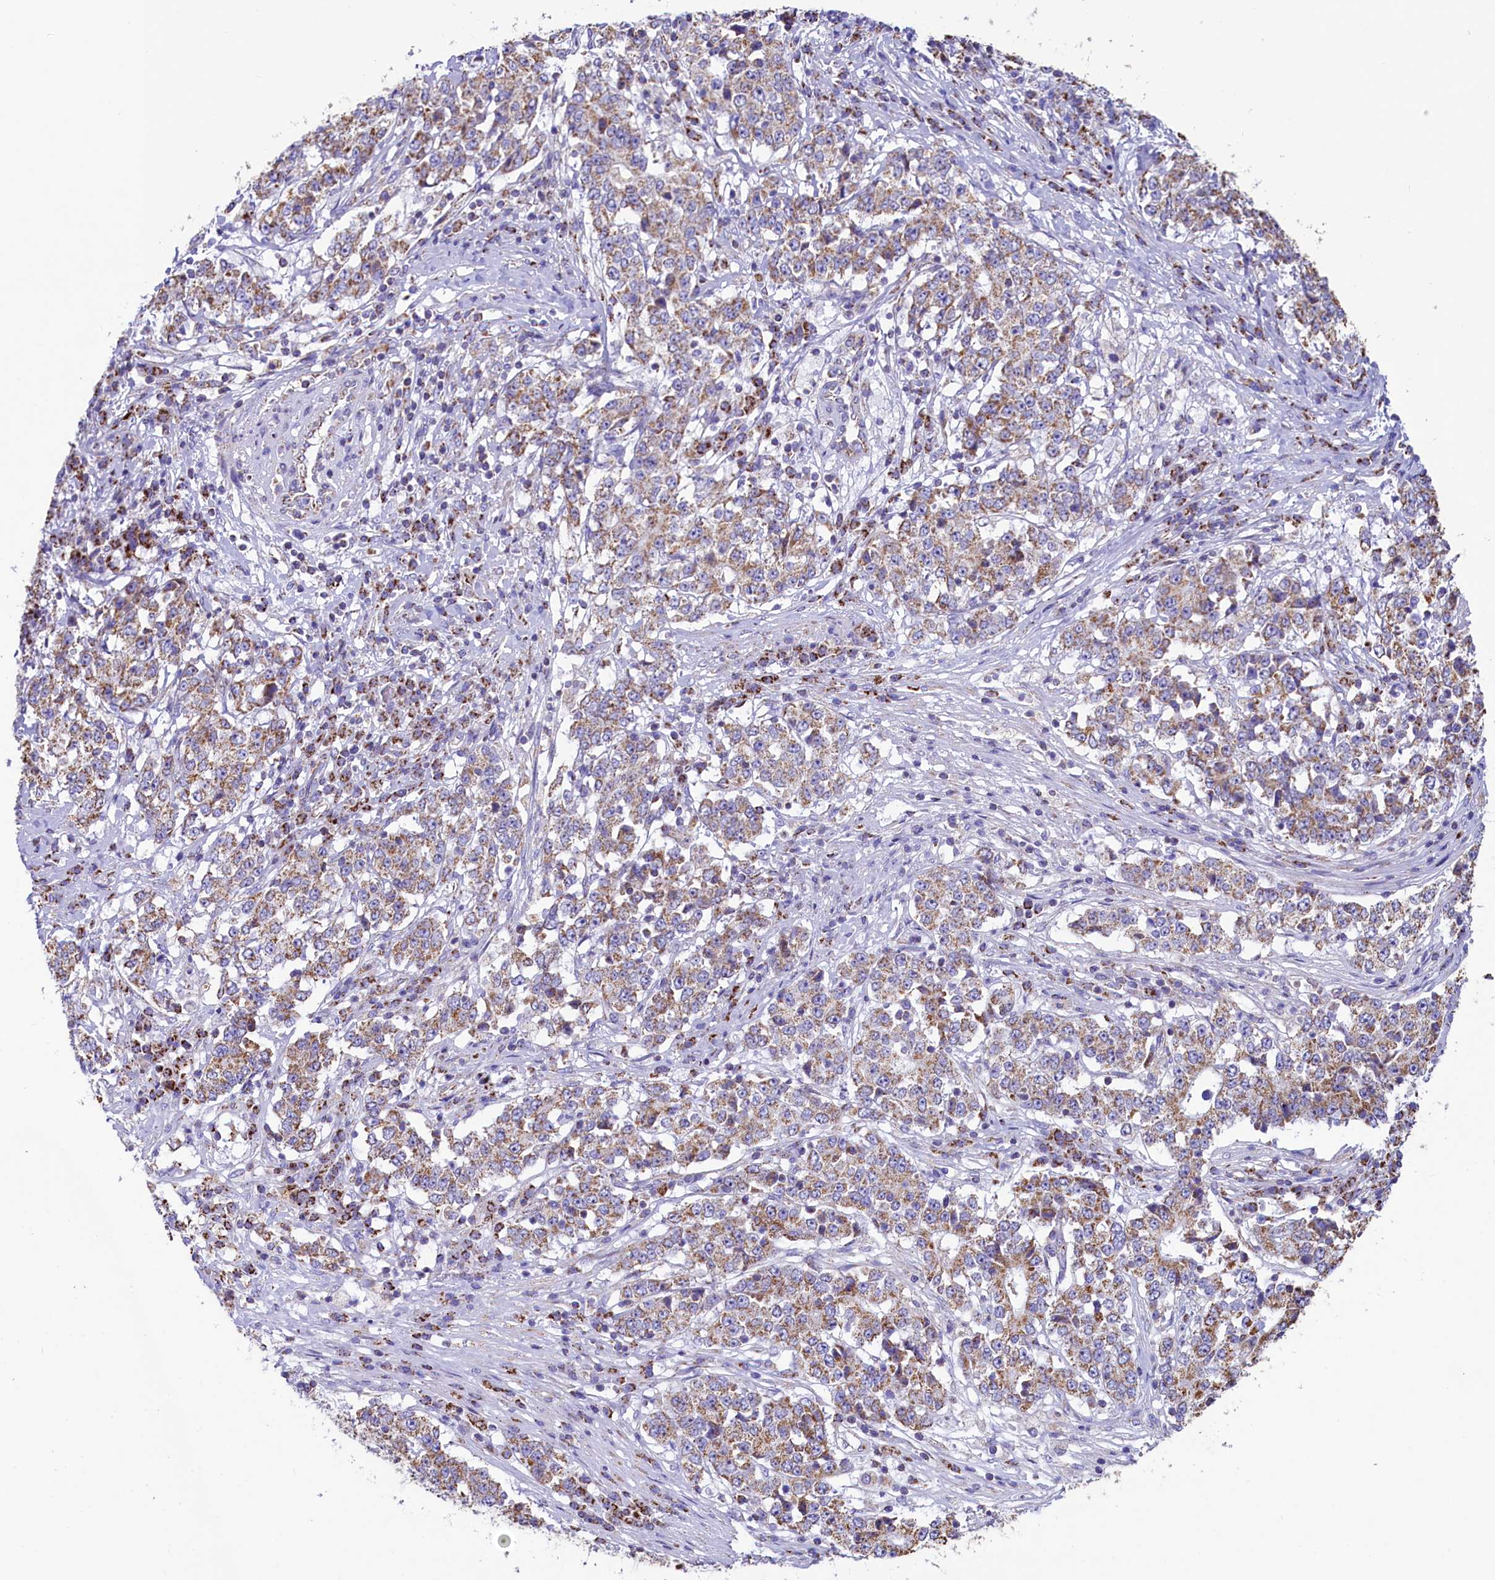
{"staining": {"intensity": "moderate", "quantity": ">75%", "location": "cytoplasmic/membranous"}, "tissue": "stomach cancer", "cell_type": "Tumor cells", "image_type": "cancer", "snomed": [{"axis": "morphology", "description": "Adenocarcinoma, NOS"}, {"axis": "topography", "description": "Stomach"}], "caption": "Moderate cytoplasmic/membranous protein positivity is appreciated in approximately >75% of tumor cells in stomach cancer.", "gene": "IDH3A", "patient": {"sex": "male", "age": 59}}